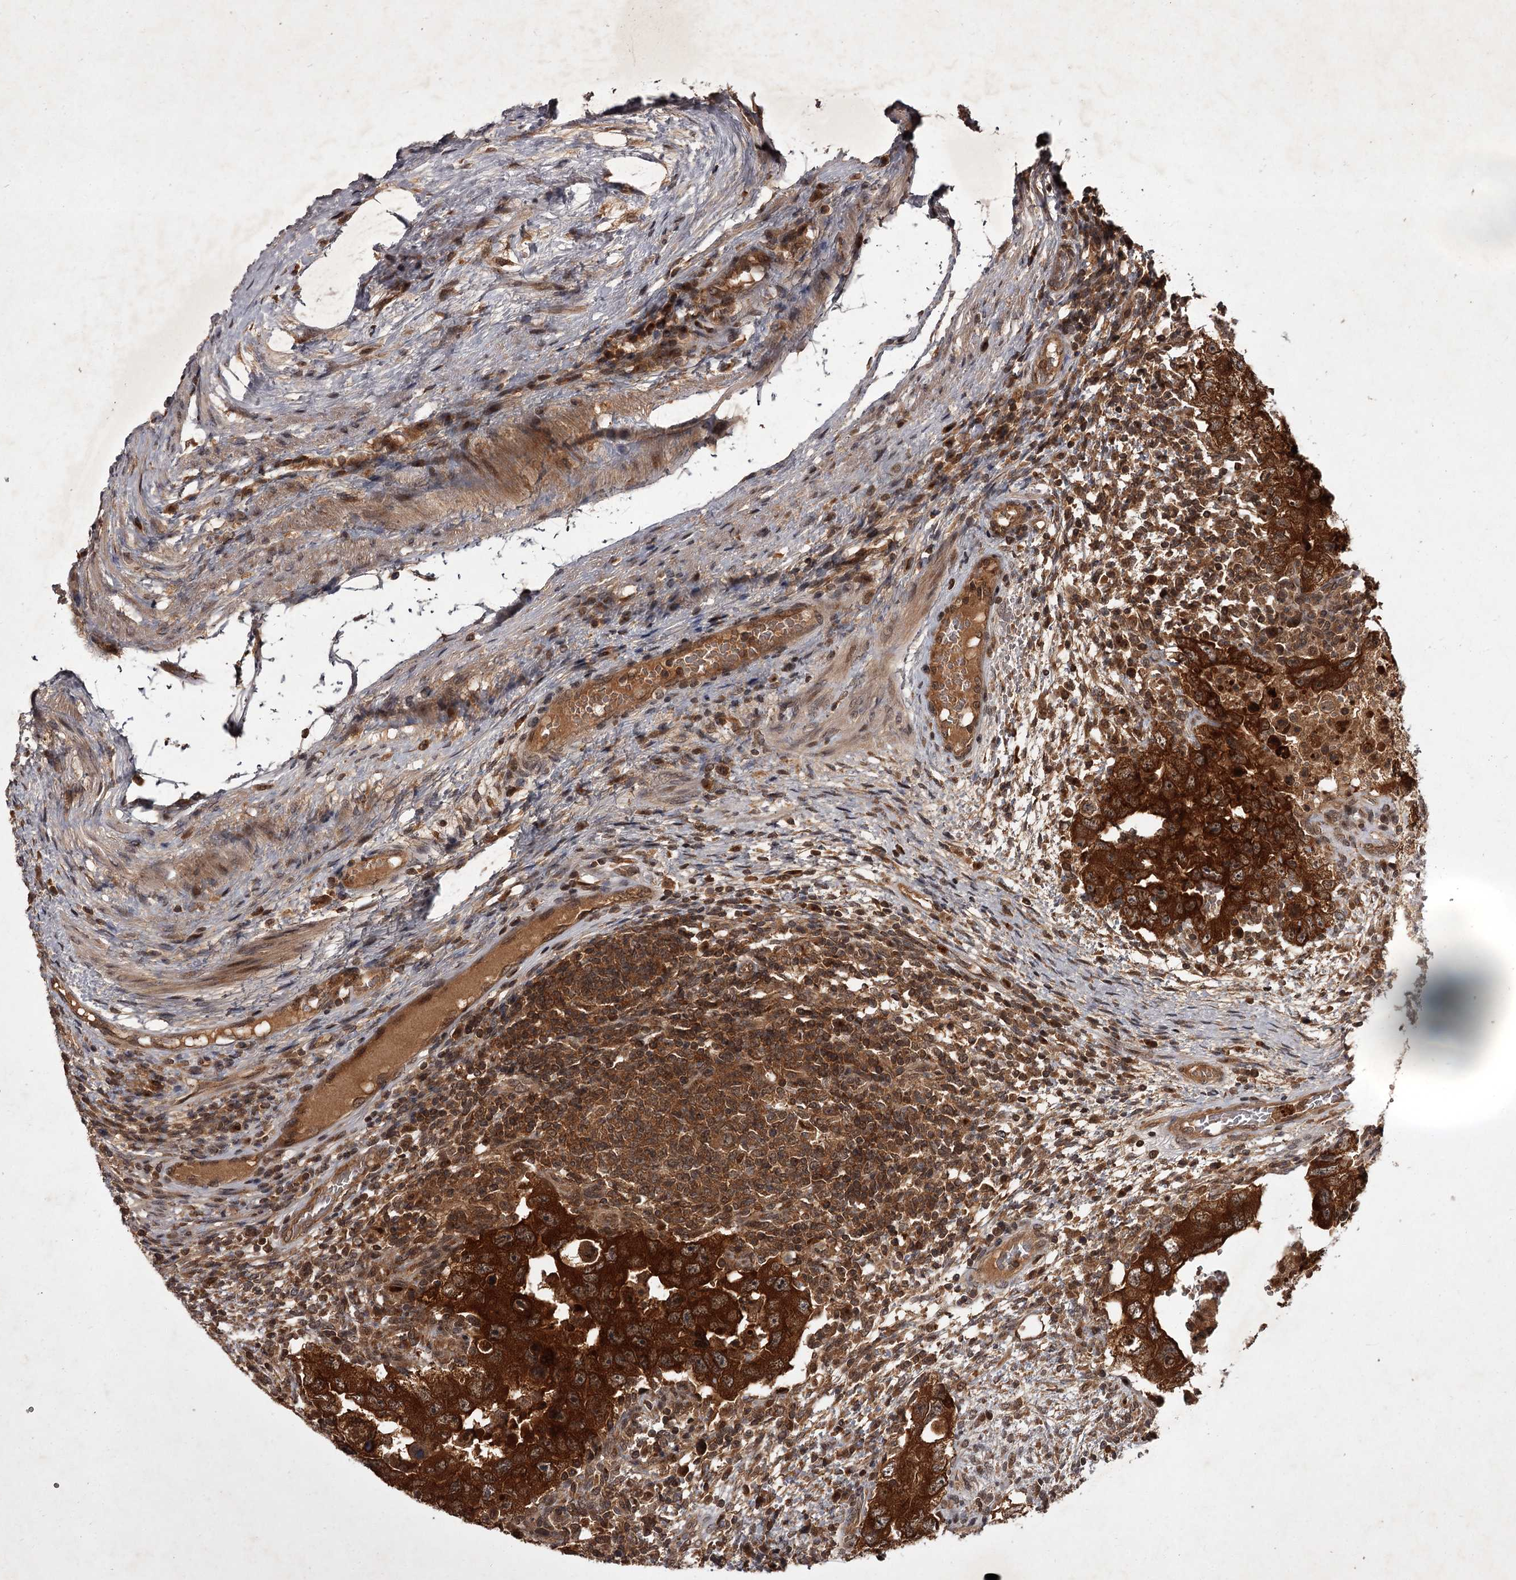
{"staining": {"intensity": "strong", "quantity": ">75%", "location": "cytoplasmic/membranous"}, "tissue": "testis cancer", "cell_type": "Tumor cells", "image_type": "cancer", "snomed": [{"axis": "morphology", "description": "Carcinoma, Embryonal, NOS"}, {"axis": "topography", "description": "Testis"}], "caption": "An immunohistochemistry micrograph of tumor tissue is shown. Protein staining in brown labels strong cytoplasmic/membranous positivity in embryonal carcinoma (testis) within tumor cells.", "gene": "TBC1D23", "patient": {"sex": "male", "age": 26}}